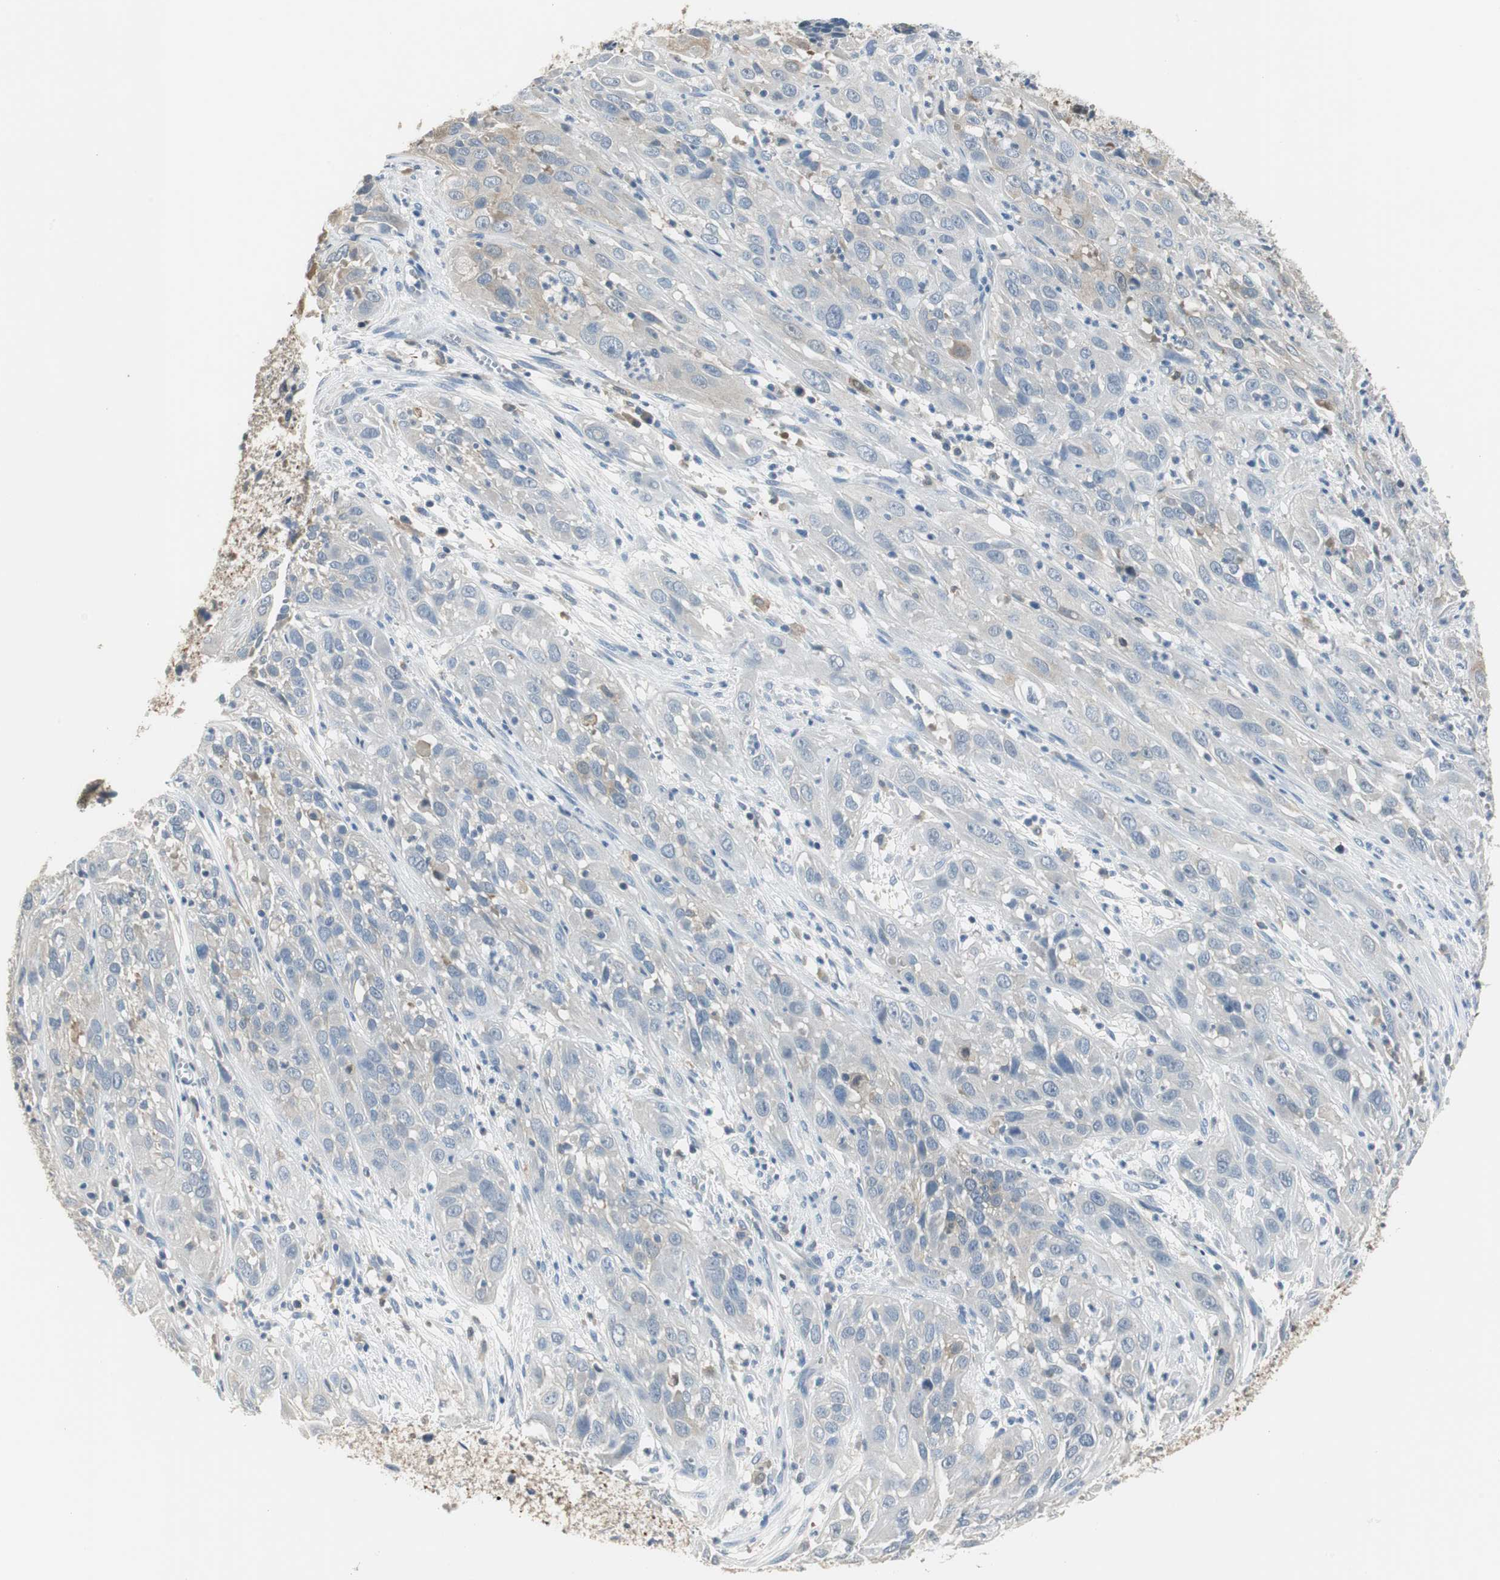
{"staining": {"intensity": "weak", "quantity": "<25%", "location": "cytoplasmic/membranous"}, "tissue": "cervical cancer", "cell_type": "Tumor cells", "image_type": "cancer", "snomed": [{"axis": "morphology", "description": "Squamous cell carcinoma, NOS"}, {"axis": "topography", "description": "Cervix"}], "caption": "Tumor cells show no significant protein expression in cervical squamous cell carcinoma.", "gene": "MSTO1", "patient": {"sex": "female", "age": 32}}